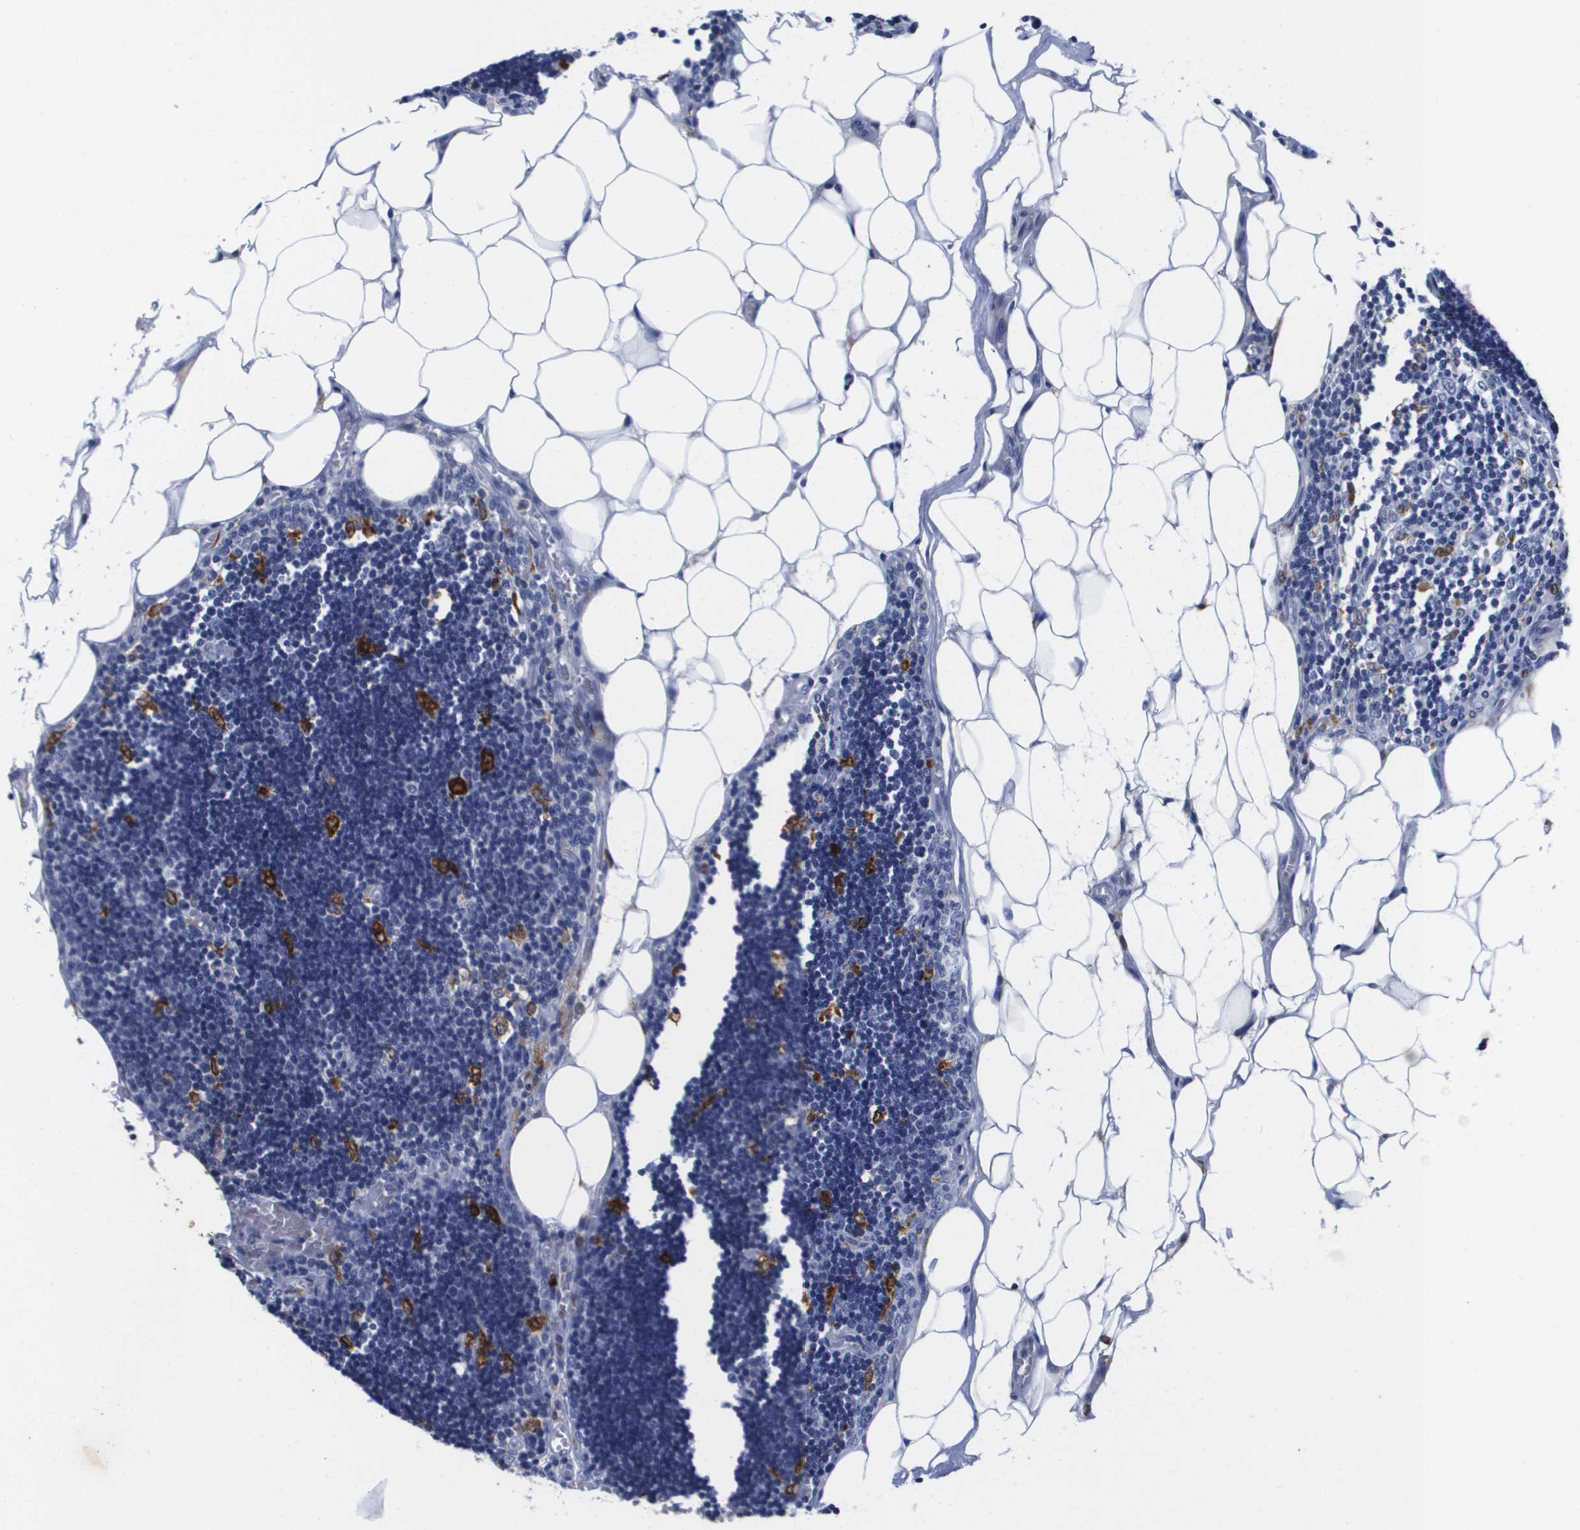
{"staining": {"intensity": "strong", "quantity": "<25%", "location": "cytoplasmic/membranous"}, "tissue": "lymph node", "cell_type": "Germinal center cells", "image_type": "normal", "snomed": [{"axis": "morphology", "description": "Normal tissue, NOS"}, {"axis": "topography", "description": "Lymph node"}], "caption": "Germinal center cells display strong cytoplasmic/membranous staining in about <25% of cells in benign lymph node. (DAB IHC with brightfield microscopy, high magnification).", "gene": "HMOX1", "patient": {"sex": "male", "age": 33}}